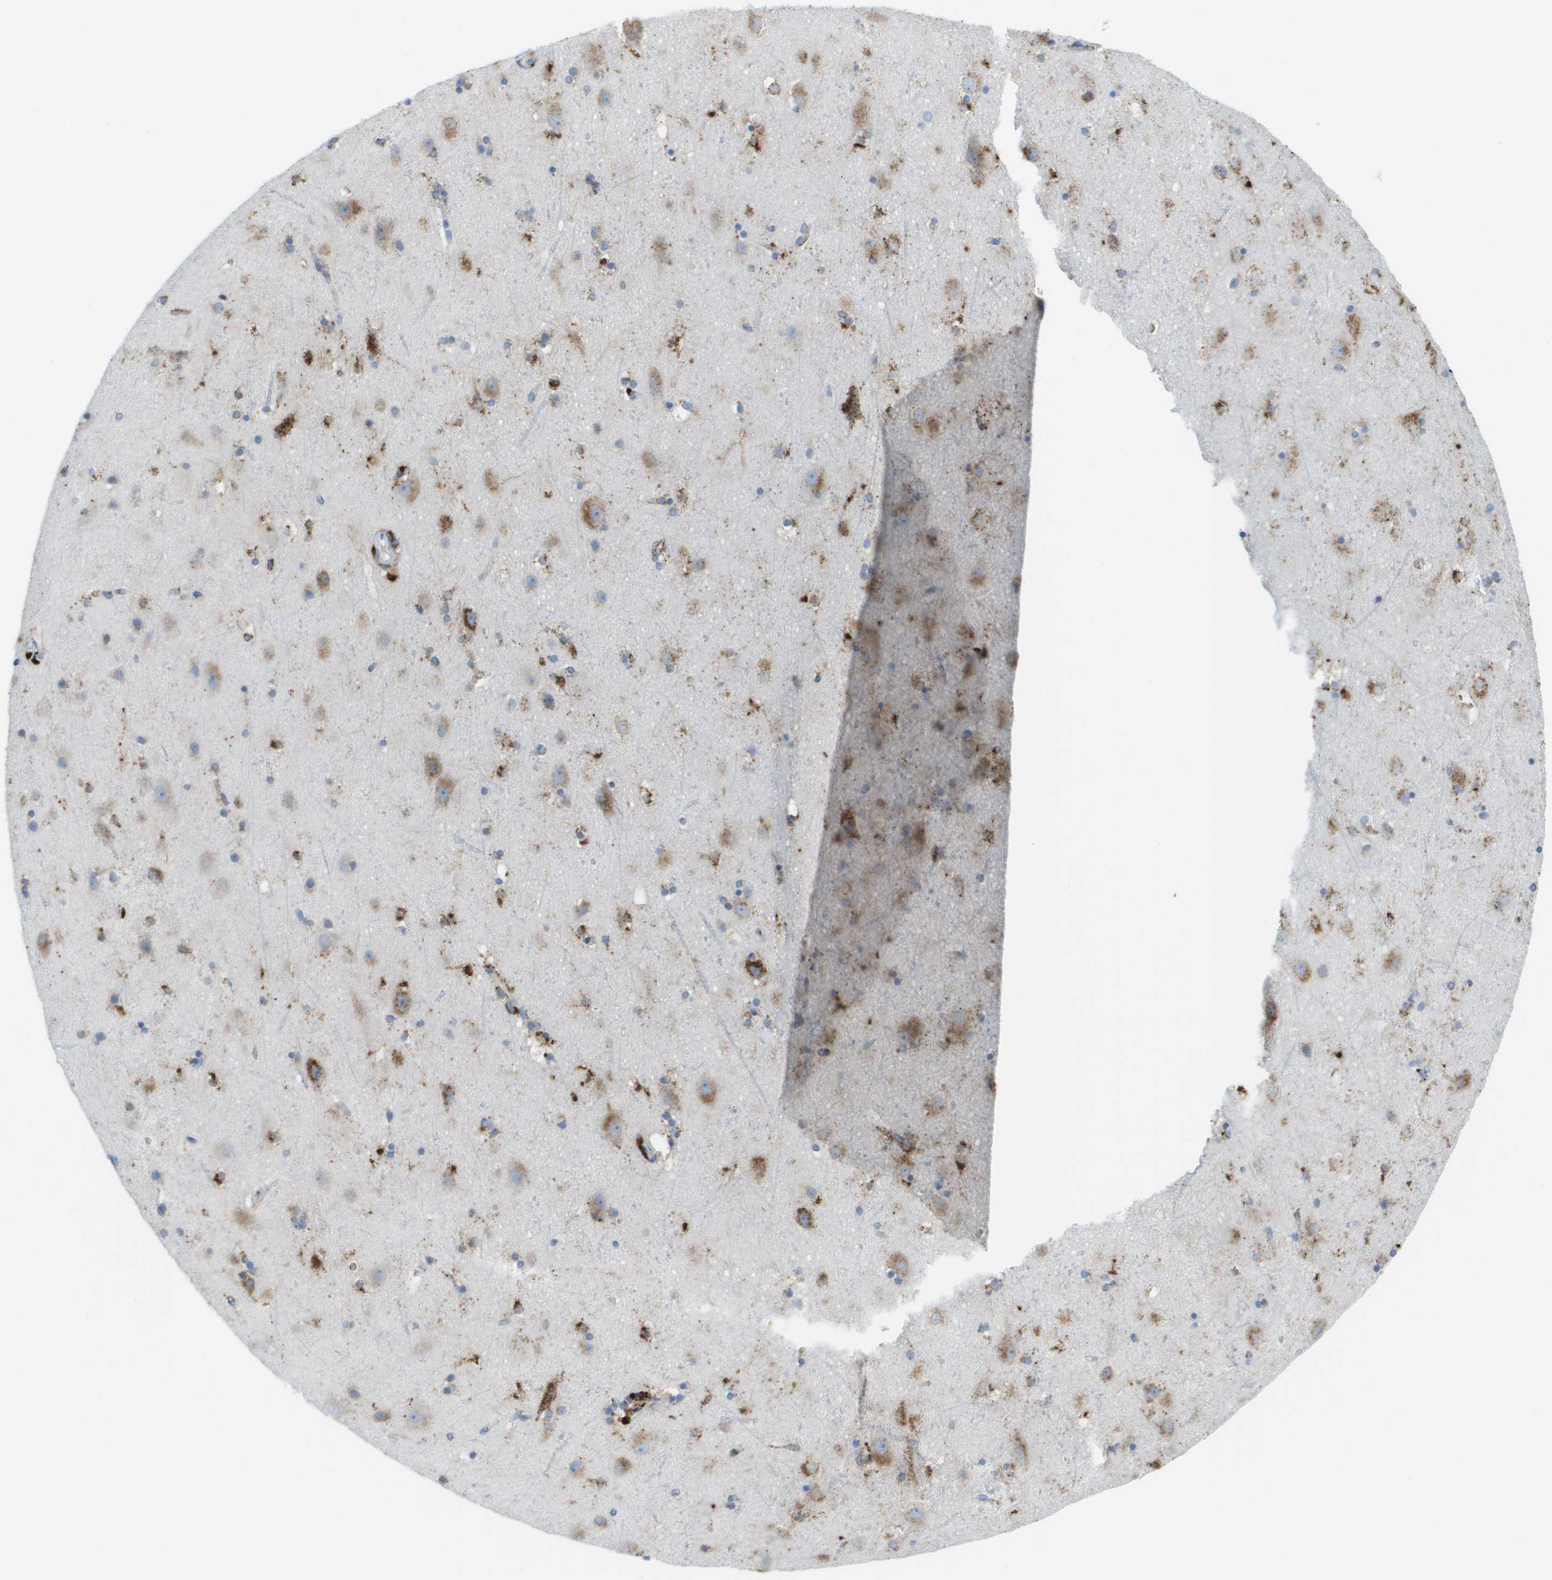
{"staining": {"intensity": "negative", "quantity": "none", "location": "none"}, "tissue": "cerebral cortex", "cell_type": "Endothelial cells", "image_type": "normal", "snomed": [{"axis": "morphology", "description": "Normal tissue, NOS"}, {"axis": "topography", "description": "Cerebral cortex"}], "caption": "Protein analysis of normal cerebral cortex exhibits no significant staining in endothelial cells.", "gene": "PRCP", "patient": {"sex": "male", "age": 45}}